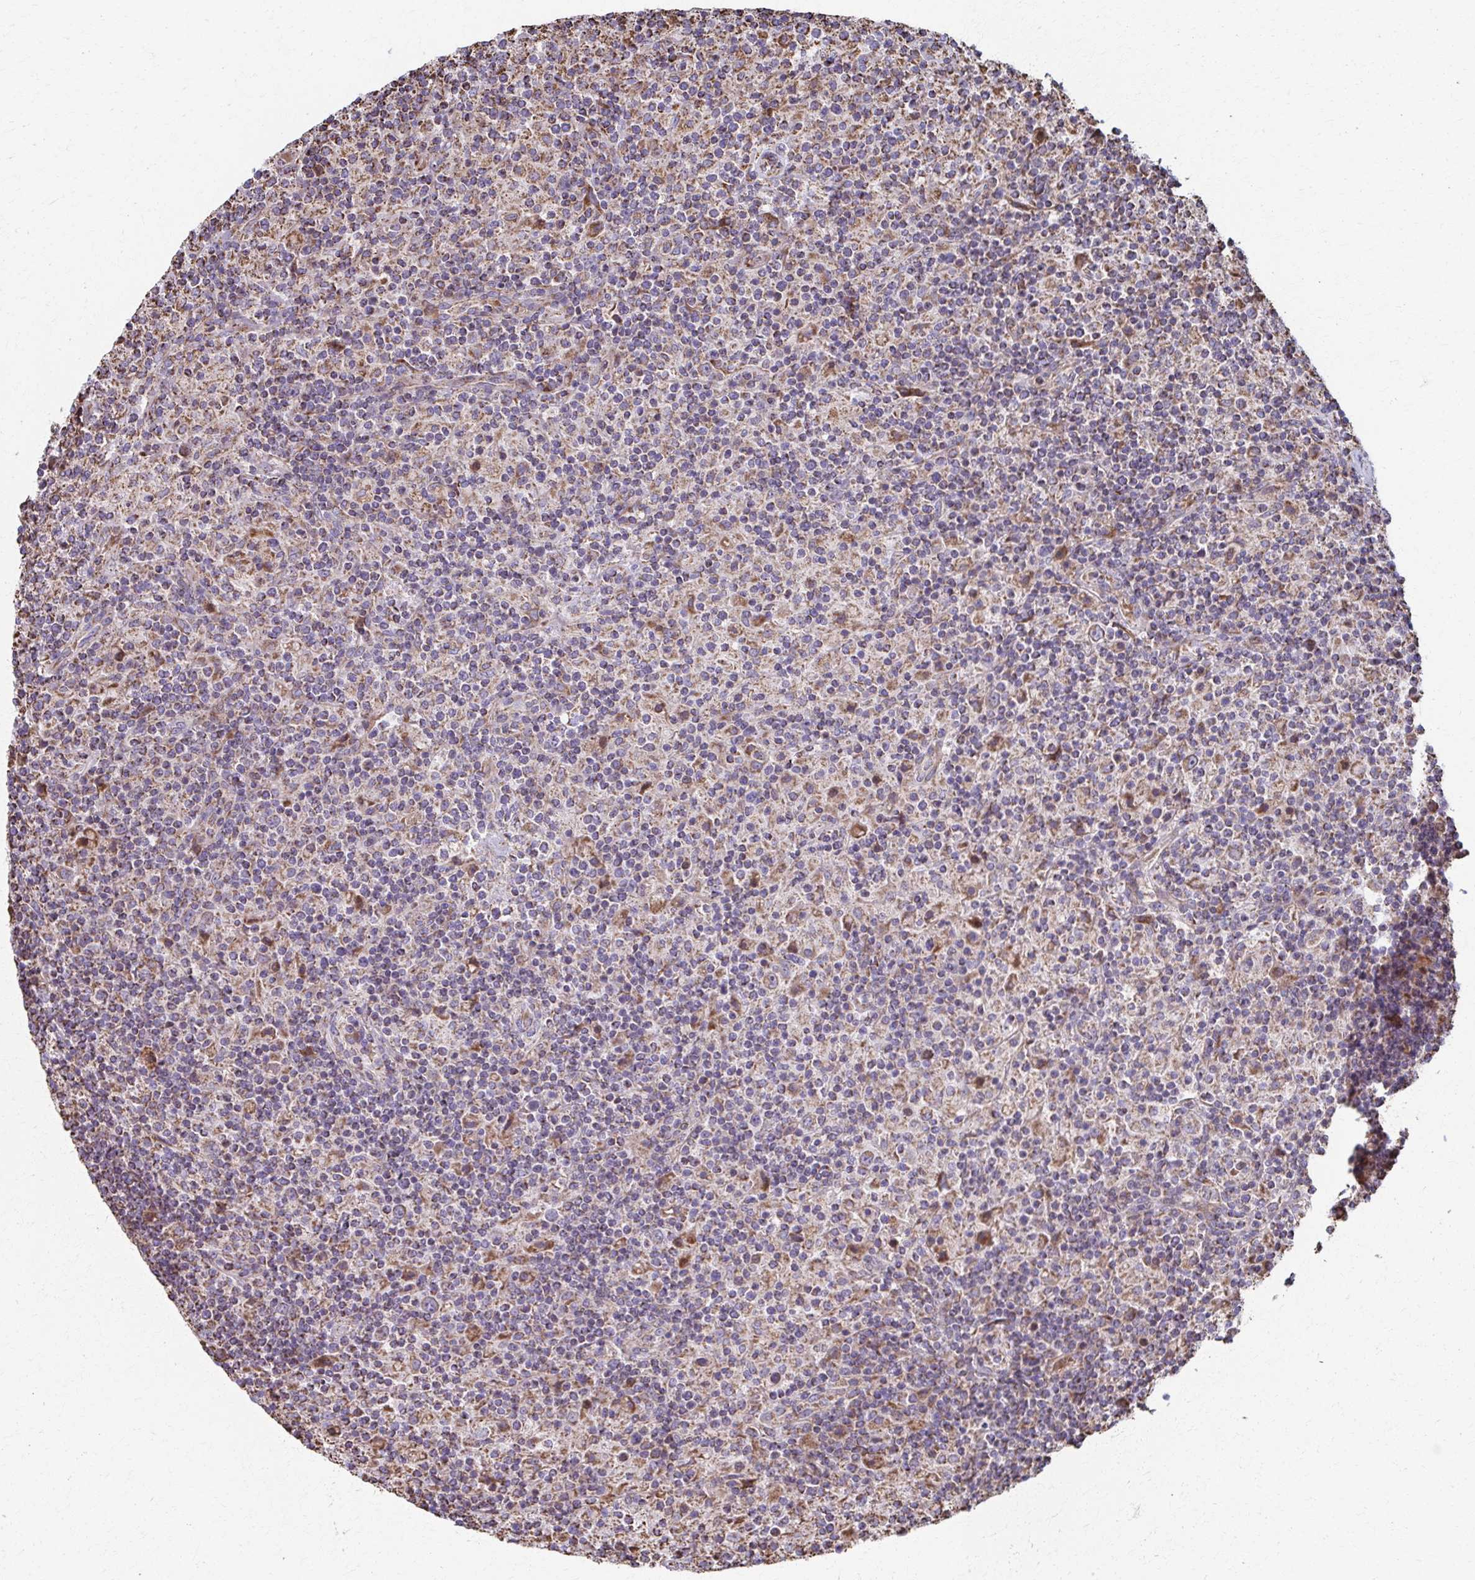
{"staining": {"intensity": "weak", "quantity": "<25%", "location": "cytoplasmic/membranous"}, "tissue": "lymphoma", "cell_type": "Tumor cells", "image_type": "cancer", "snomed": [{"axis": "morphology", "description": "Hodgkin's disease, NOS"}, {"axis": "topography", "description": "Lymph node"}], "caption": "High magnification brightfield microscopy of Hodgkin's disease stained with DAB (3,3'-diaminobenzidine) (brown) and counterstained with hematoxylin (blue): tumor cells show no significant staining.", "gene": "SAT1", "patient": {"sex": "male", "age": 70}}